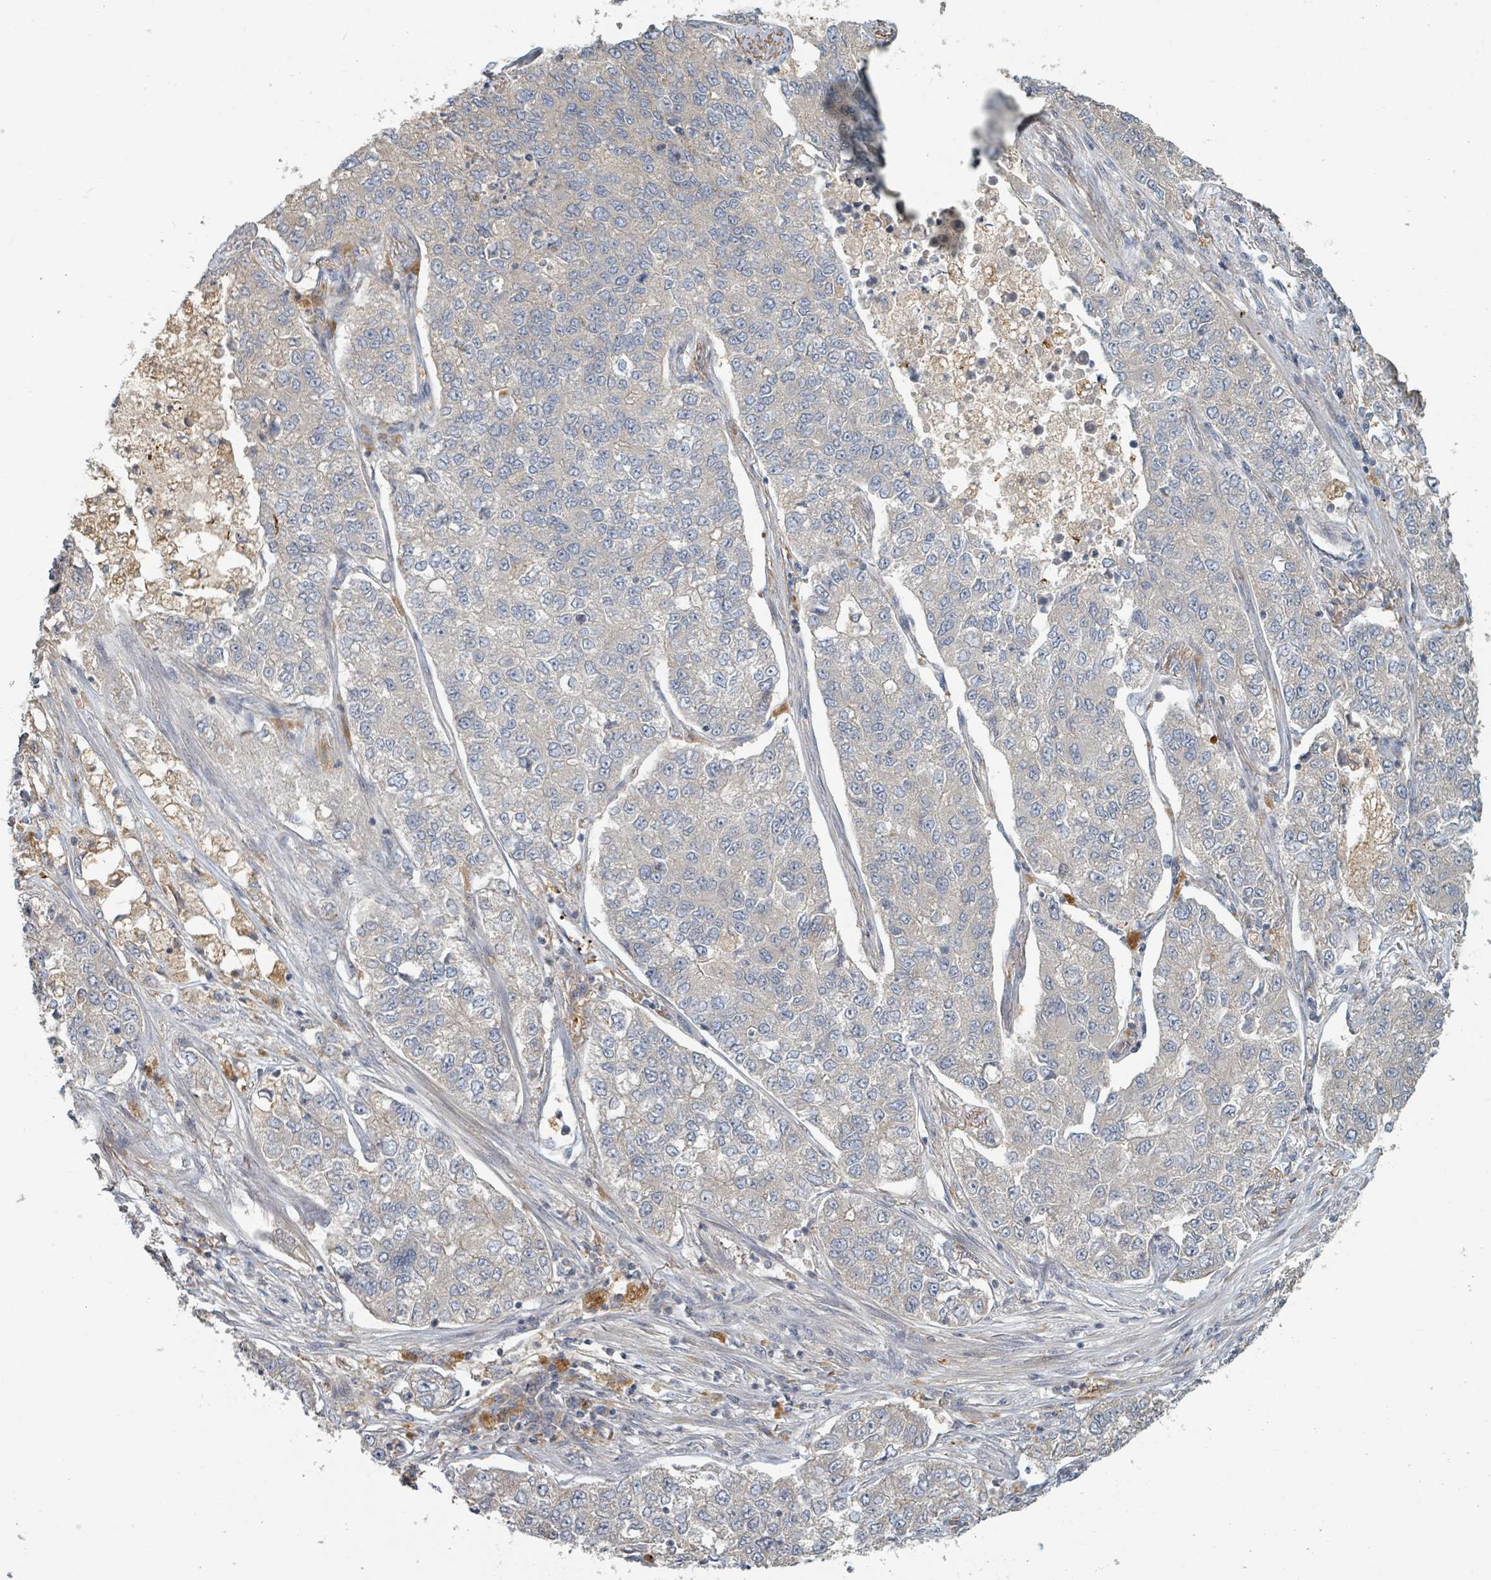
{"staining": {"intensity": "negative", "quantity": "none", "location": "none"}, "tissue": "lung cancer", "cell_type": "Tumor cells", "image_type": "cancer", "snomed": [{"axis": "morphology", "description": "Adenocarcinoma, NOS"}, {"axis": "topography", "description": "Lung"}], "caption": "Micrograph shows no significant protein positivity in tumor cells of adenocarcinoma (lung).", "gene": "TRPC4AP", "patient": {"sex": "male", "age": 49}}